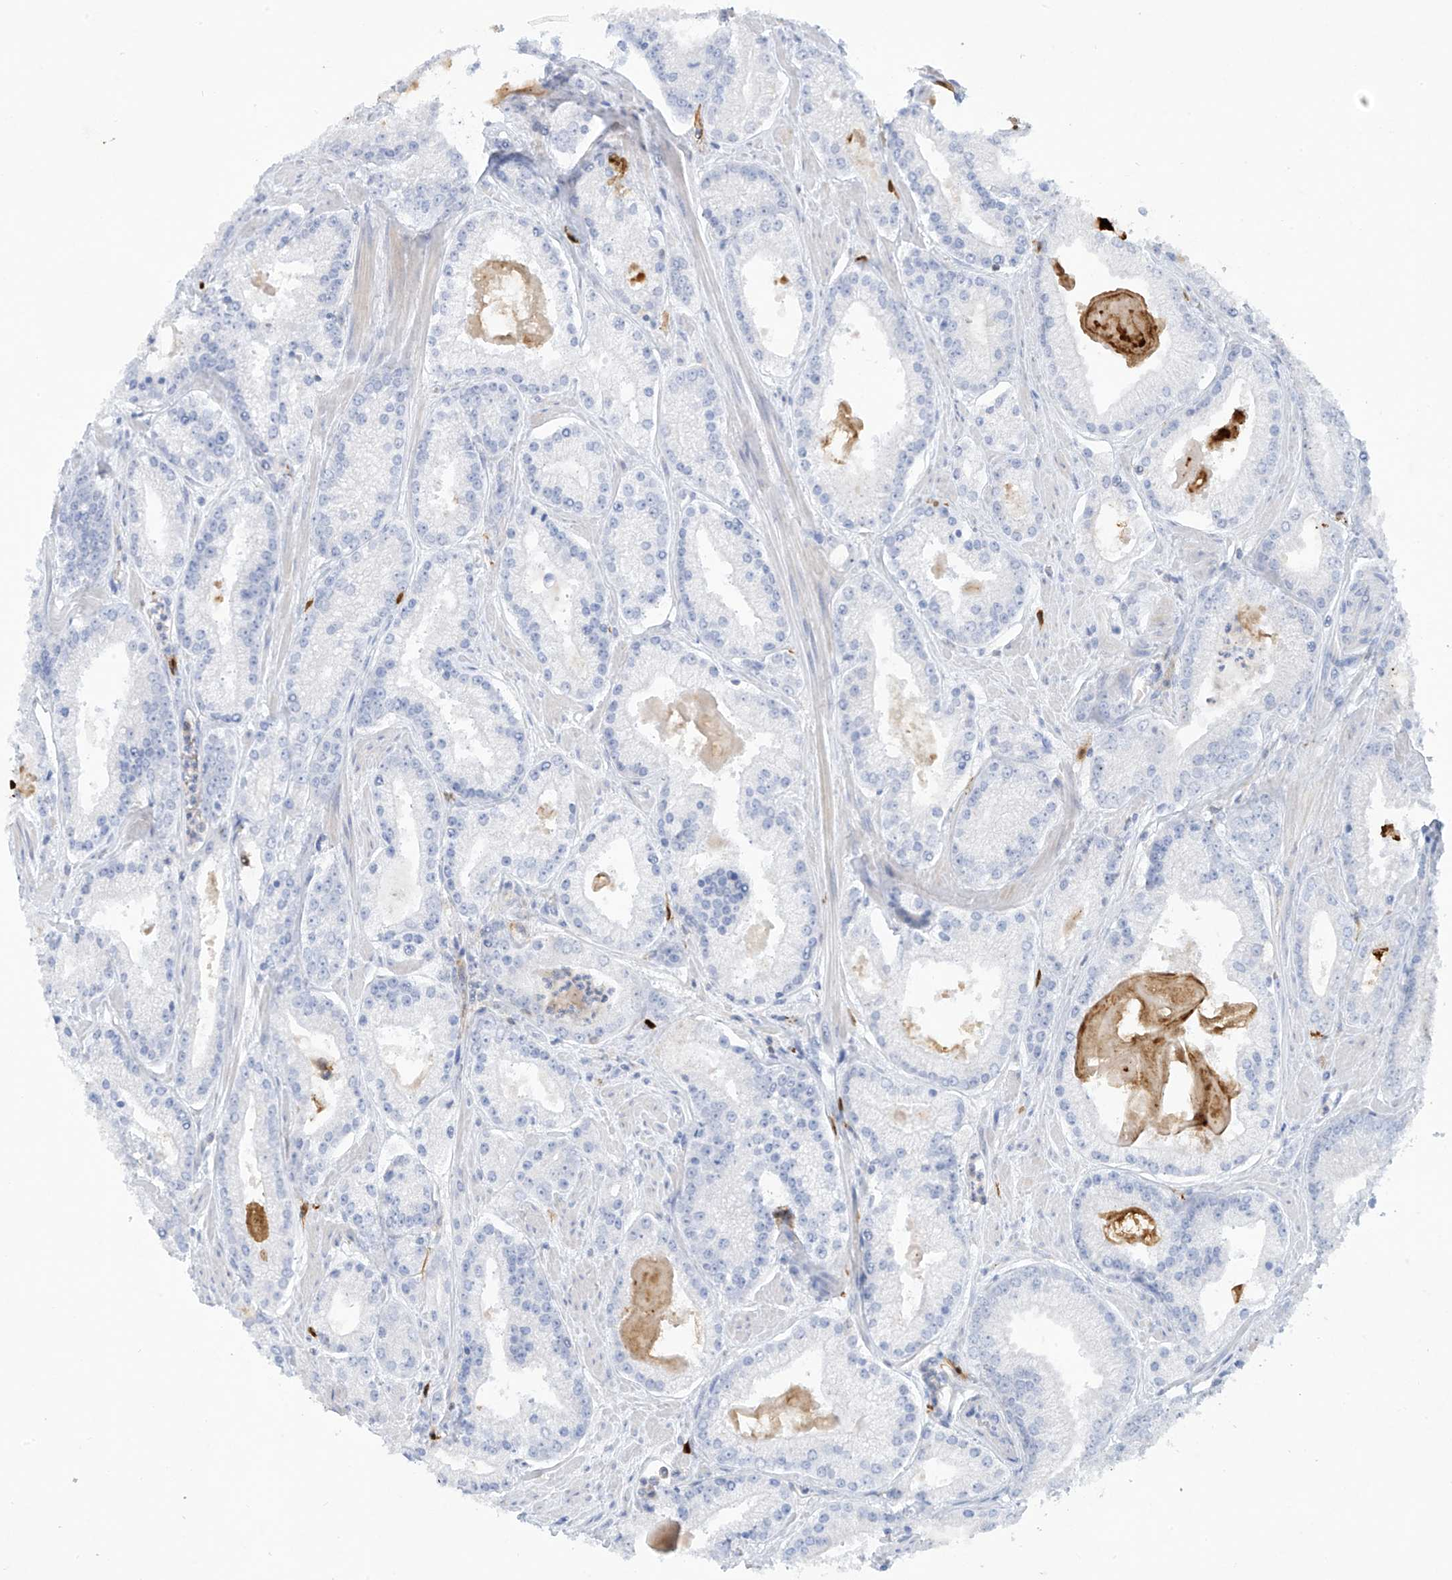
{"staining": {"intensity": "negative", "quantity": "none", "location": "none"}, "tissue": "prostate cancer", "cell_type": "Tumor cells", "image_type": "cancer", "snomed": [{"axis": "morphology", "description": "Adenocarcinoma, Low grade"}, {"axis": "topography", "description": "Prostate"}], "caption": "The photomicrograph displays no staining of tumor cells in prostate cancer.", "gene": "TRMT2B", "patient": {"sex": "male", "age": 54}}